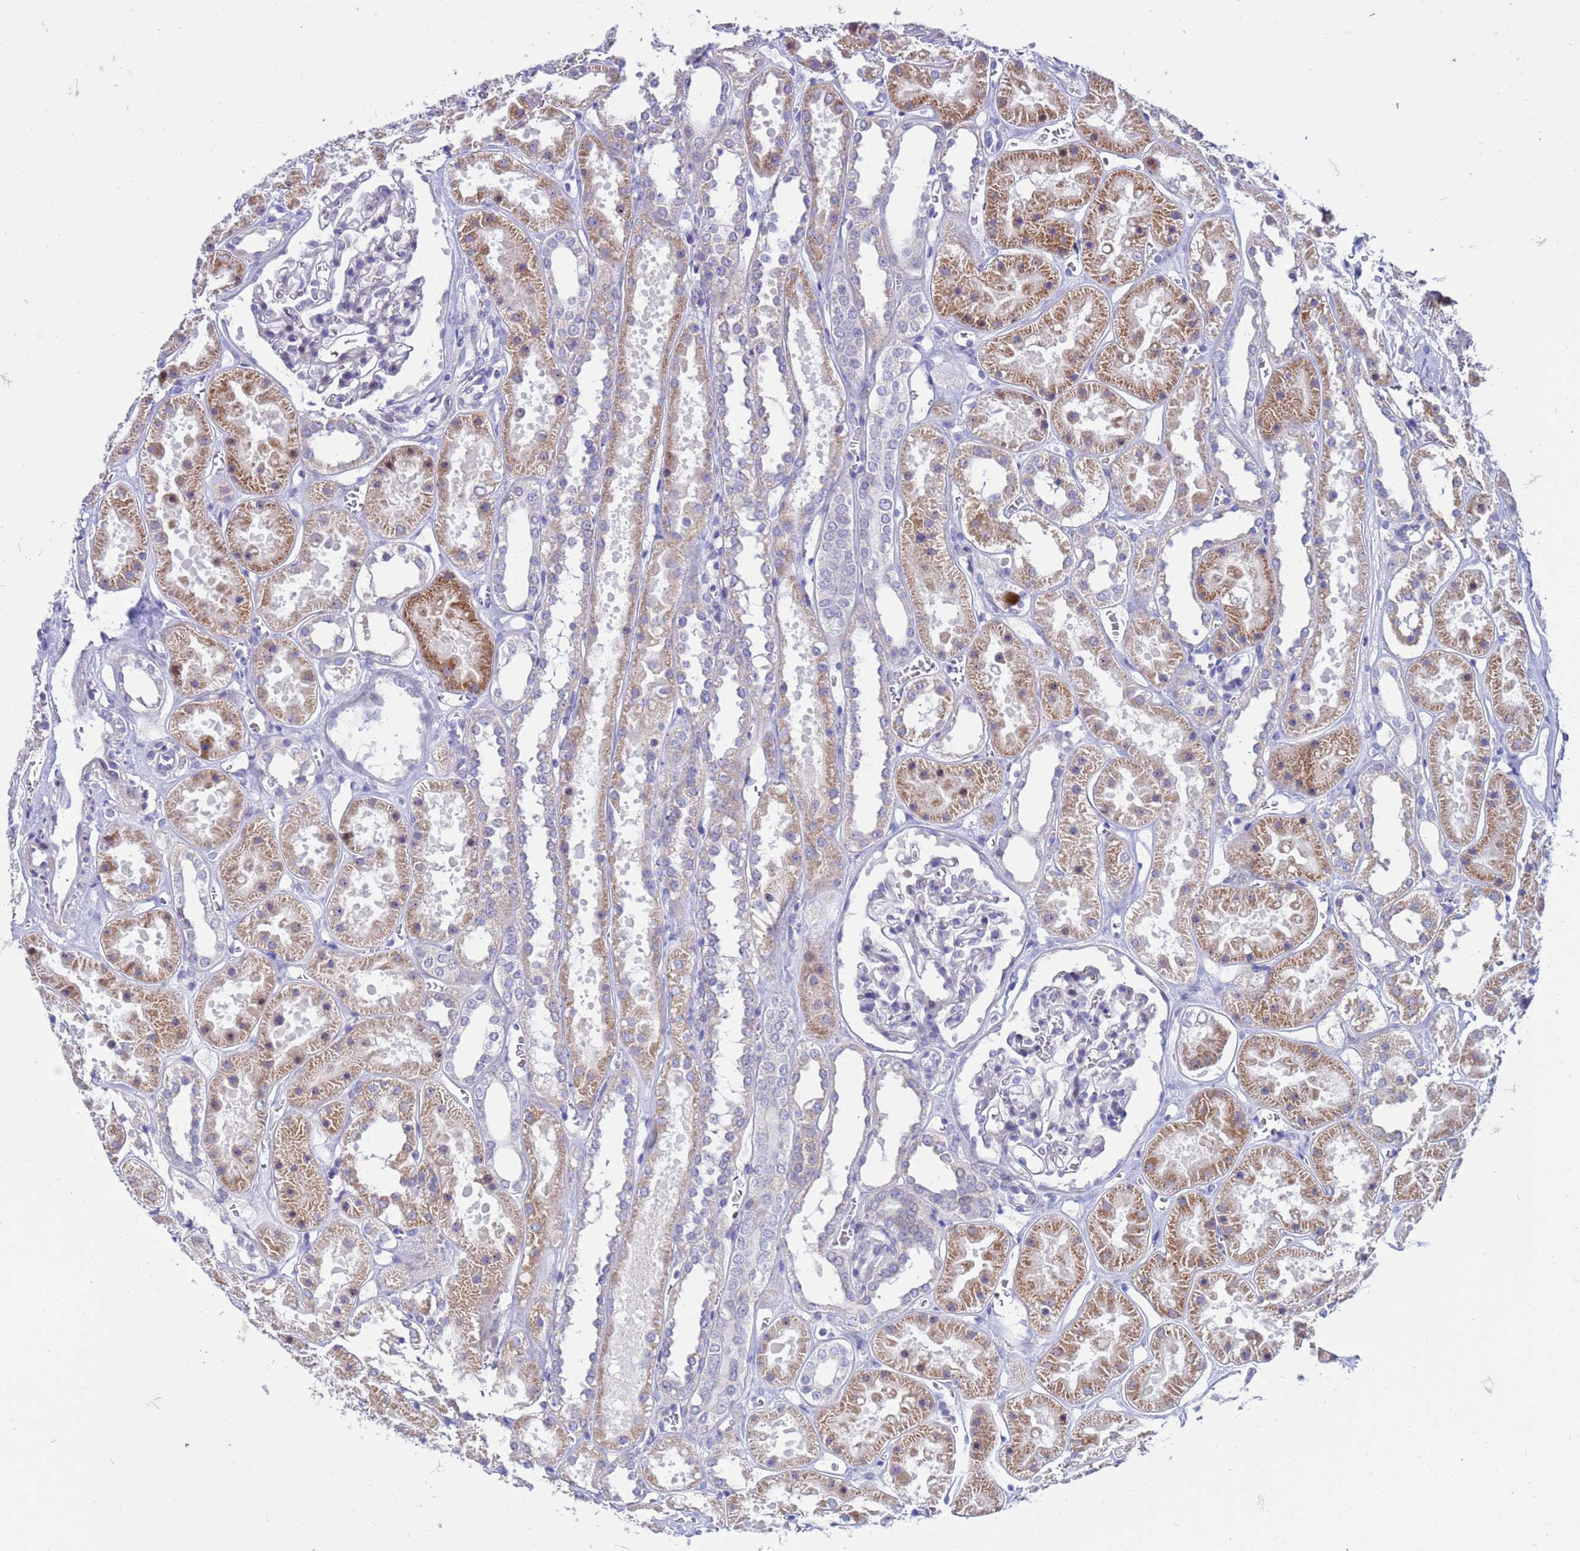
{"staining": {"intensity": "weak", "quantity": "<25%", "location": "nuclear"}, "tissue": "kidney", "cell_type": "Cells in glomeruli", "image_type": "normal", "snomed": [{"axis": "morphology", "description": "Normal tissue, NOS"}, {"axis": "topography", "description": "Kidney"}], "caption": "This is an immunohistochemistry (IHC) micrograph of unremarkable kidney. There is no positivity in cells in glomeruli.", "gene": "LRATD1", "patient": {"sex": "female", "age": 41}}